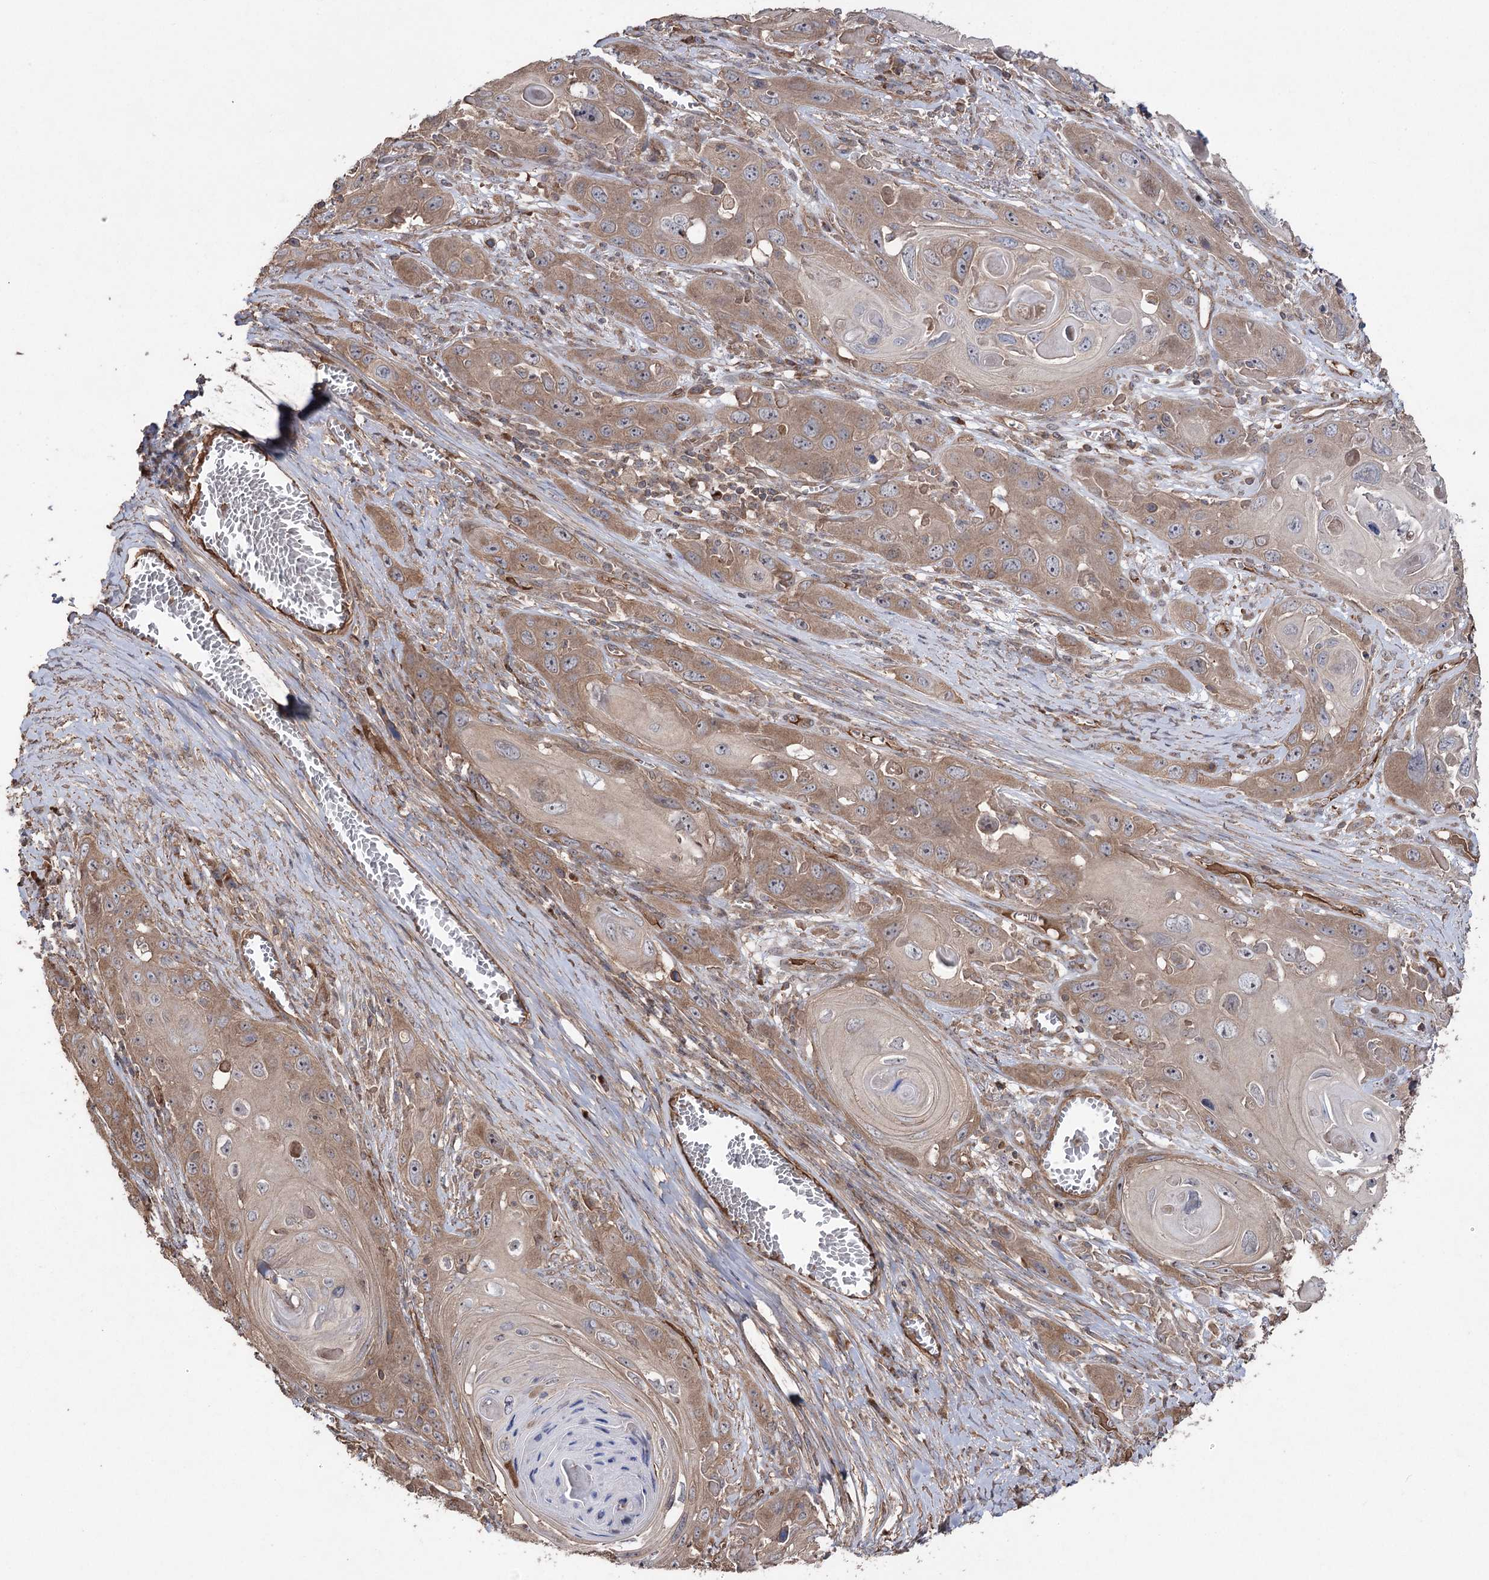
{"staining": {"intensity": "moderate", "quantity": ">75%", "location": "cytoplasmic/membranous"}, "tissue": "skin cancer", "cell_type": "Tumor cells", "image_type": "cancer", "snomed": [{"axis": "morphology", "description": "Squamous cell carcinoma, NOS"}, {"axis": "topography", "description": "Skin"}], "caption": "Immunohistochemical staining of human skin cancer shows moderate cytoplasmic/membranous protein expression in approximately >75% of tumor cells.", "gene": "LARS2", "patient": {"sex": "male", "age": 55}}